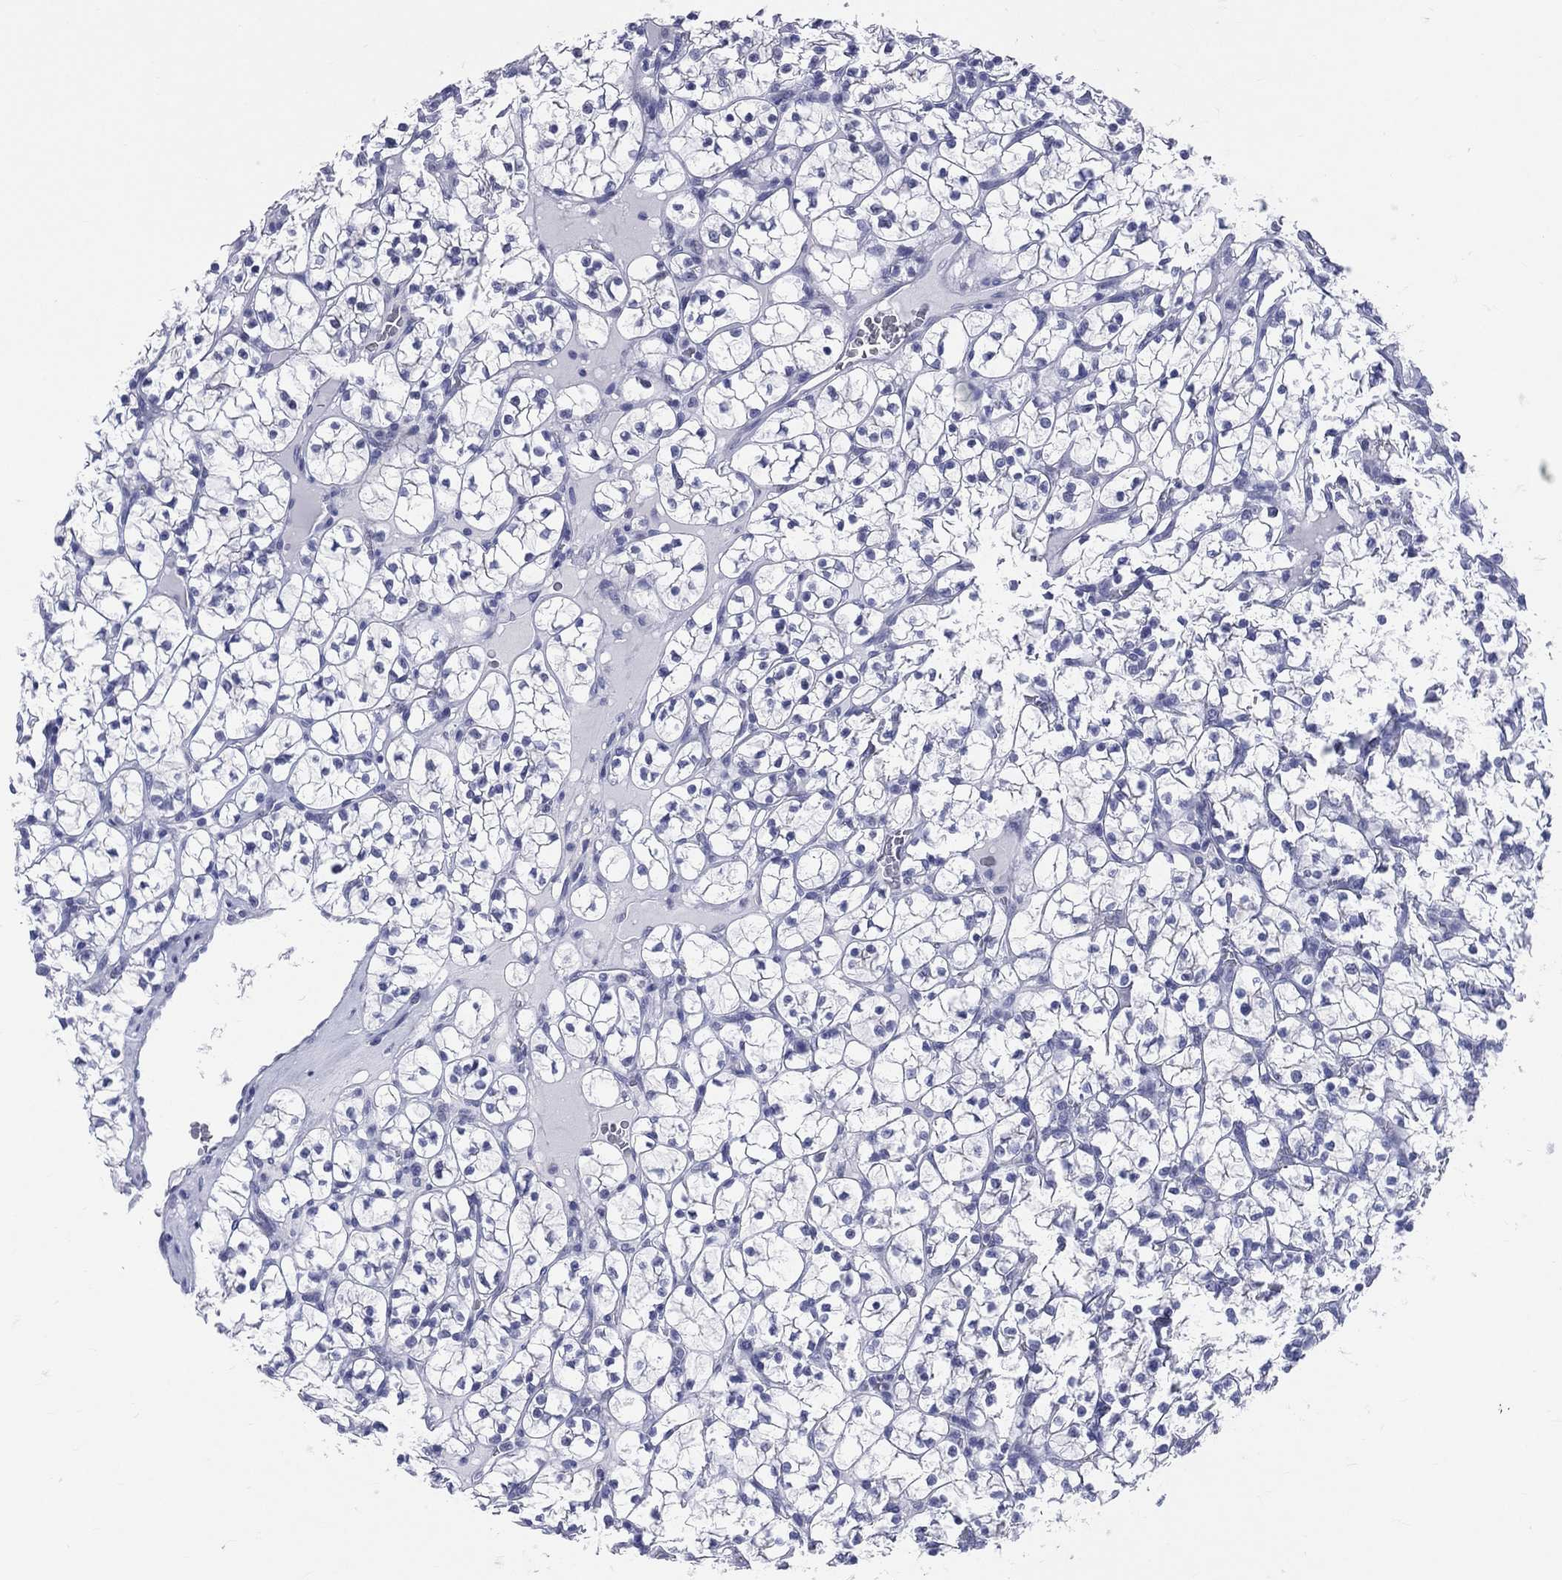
{"staining": {"intensity": "negative", "quantity": "none", "location": "none"}, "tissue": "renal cancer", "cell_type": "Tumor cells", "image_type": "cancer", "snomed": [{"axis": "morphology", "description": "Adenocarcinoma, NOS"}, {"axis": "topography", "description": "Kidney"}], "caption": "IHC of adenocarcinoma (renal) displays no staining in tumor cells.", "gene": "MLLT10", "patient": {"sex": "female", "age": 89}}